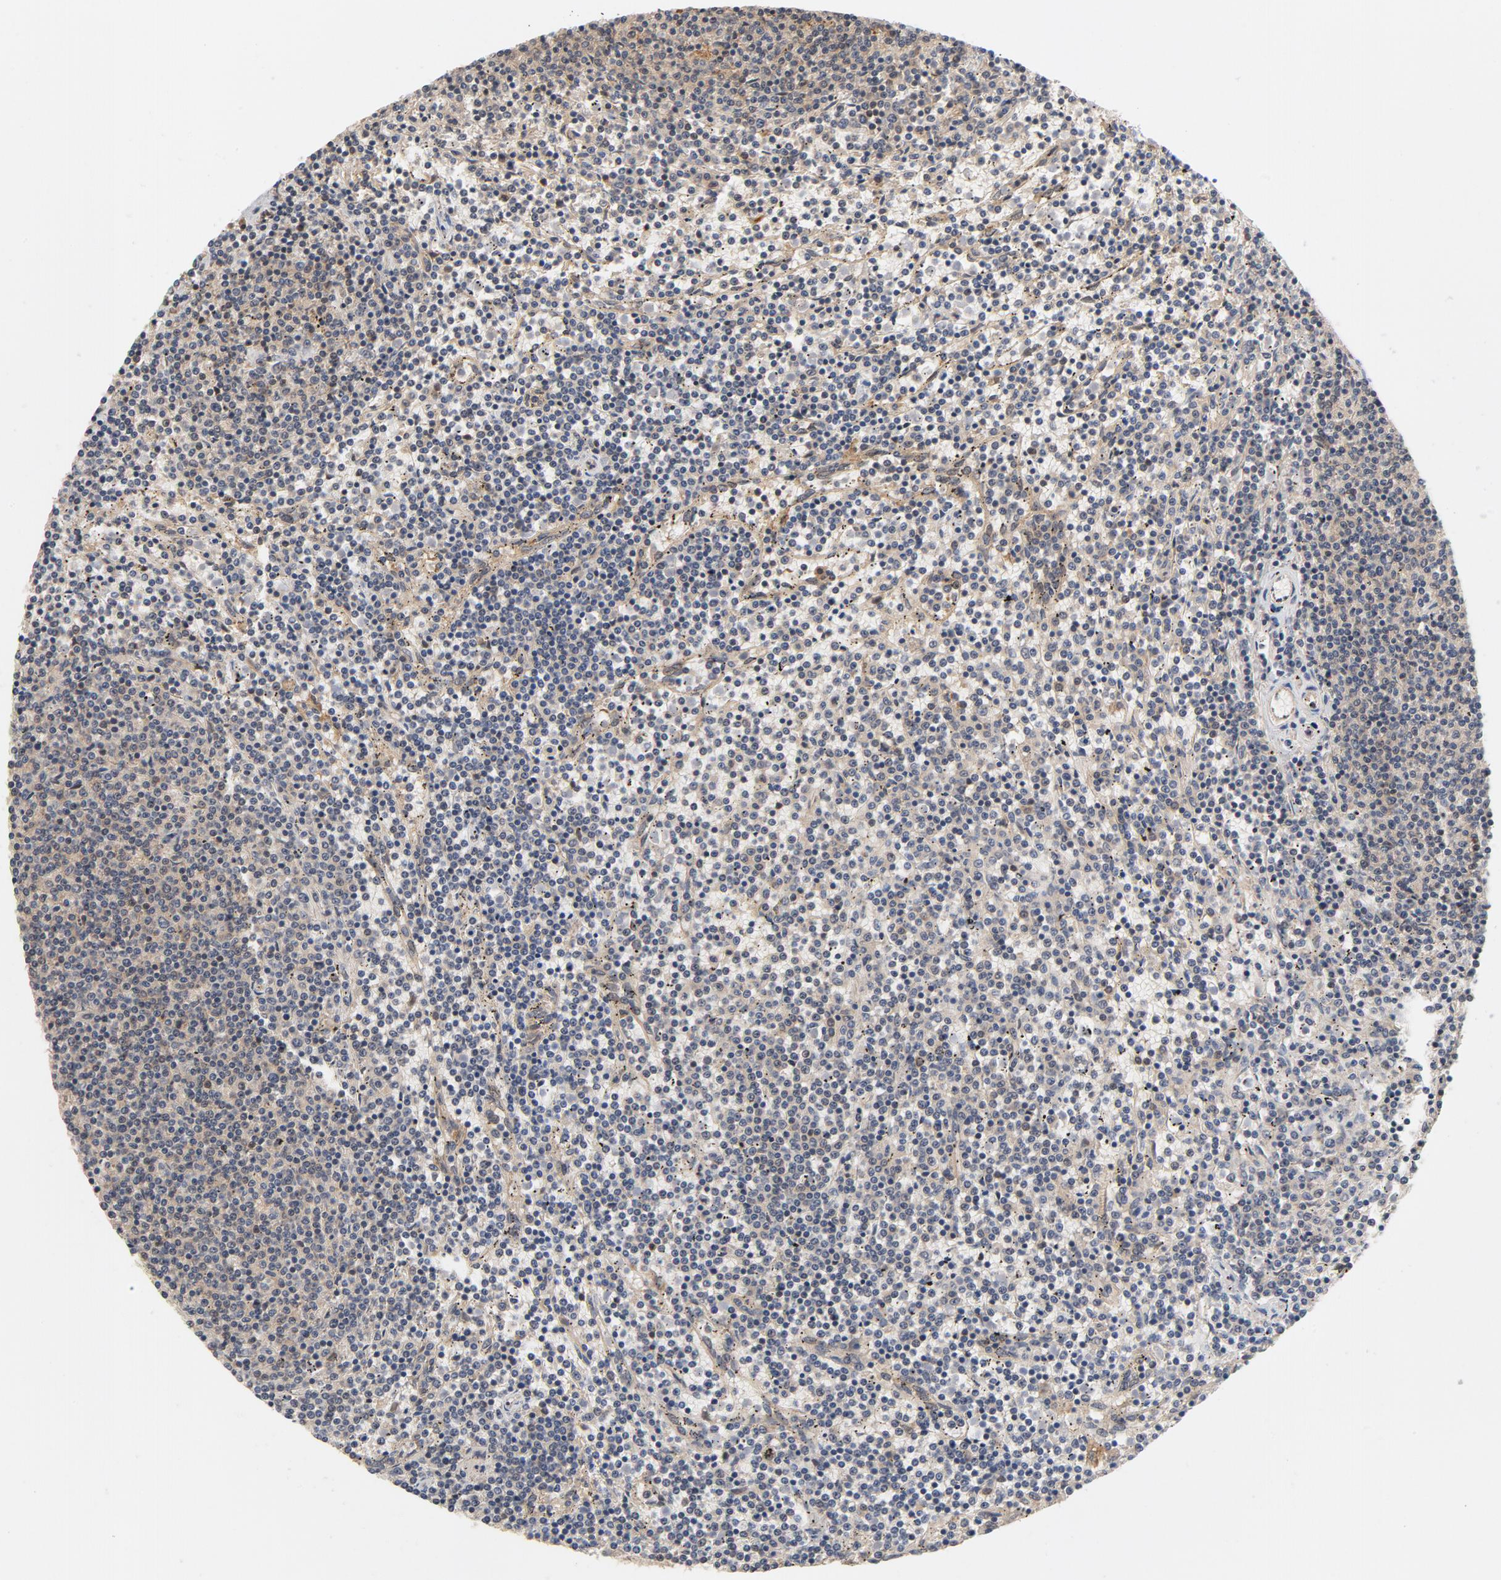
{"staining": {"intensity": "negative", "quantity": "none", "location": "none"}, "tissue": "lymphoma", "cell_type": "Tumor cells", "image_type": "cancer", "snomed": [{"axis": "morphology", "description": "Malignant lymphoma, non-Hodgkin's type, Low grade"}, {"axis": "topography", "description": "Spleen"}], "caption": "A photomicrograph of human malignant lymphoma, non-Hodgkin's type (low-grade) is negative for staining in tumor cells. (DAB (3,3'-diaminobenzidine) immunohistochemistry, high magnification).", "gene": "PITPNM2", "patient": {"sex": "female", "age": 50}}